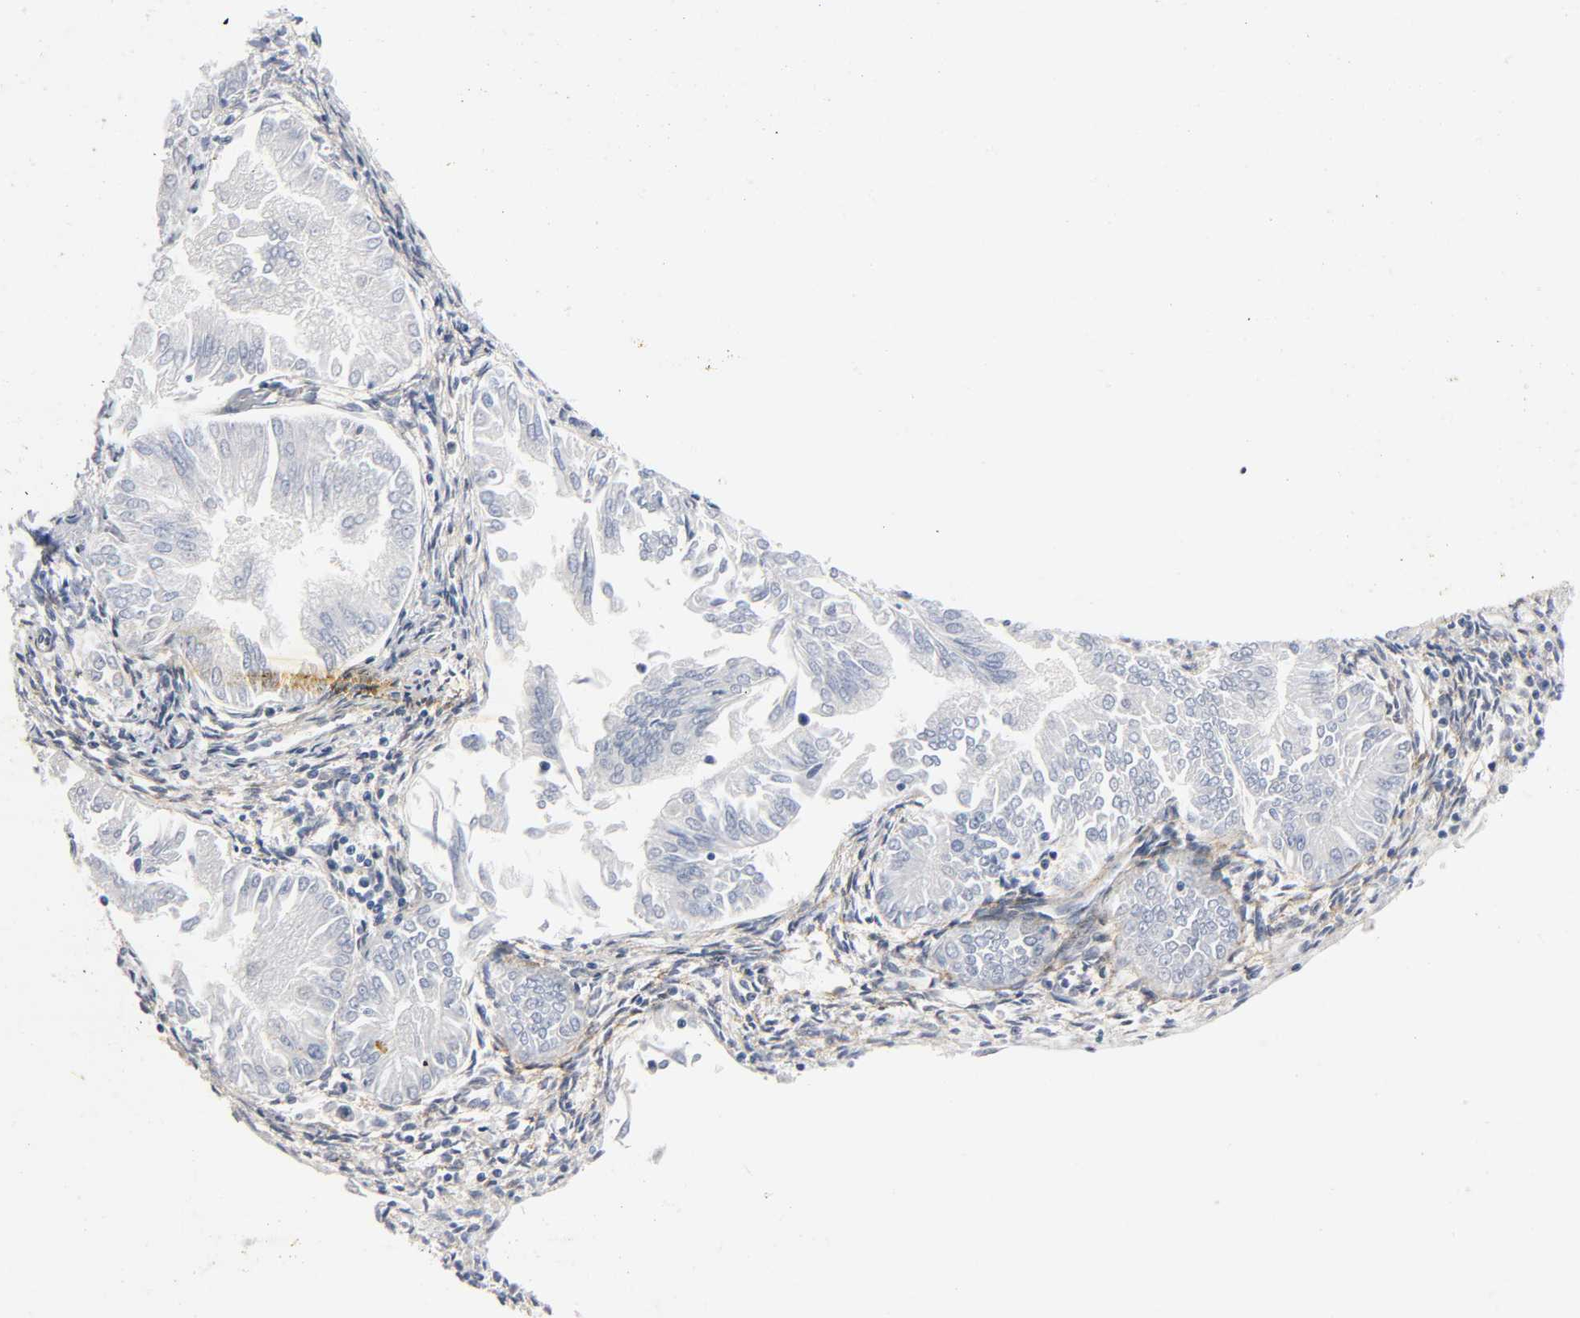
{"staining": {"intensity": "negative", "quantity": "none", "location": "none"}, "tissue": "endometrial cancer", "cell_type": "Tumor cells", "image_type": "cancer", "snomed": [{"axis": "morphology", "description": "Adenocarcinoma, NOS"}, {"axis": "topography", "description": "Endometrium"}], "caption": "Immunohistochemistry (IHC) image of endometrial adenocarcinoma stained for a protein (brown), which demonstrates no staining in tumor cells.", "gene": "DIDO1", "patient": {"sex": "female", "age": 53}}